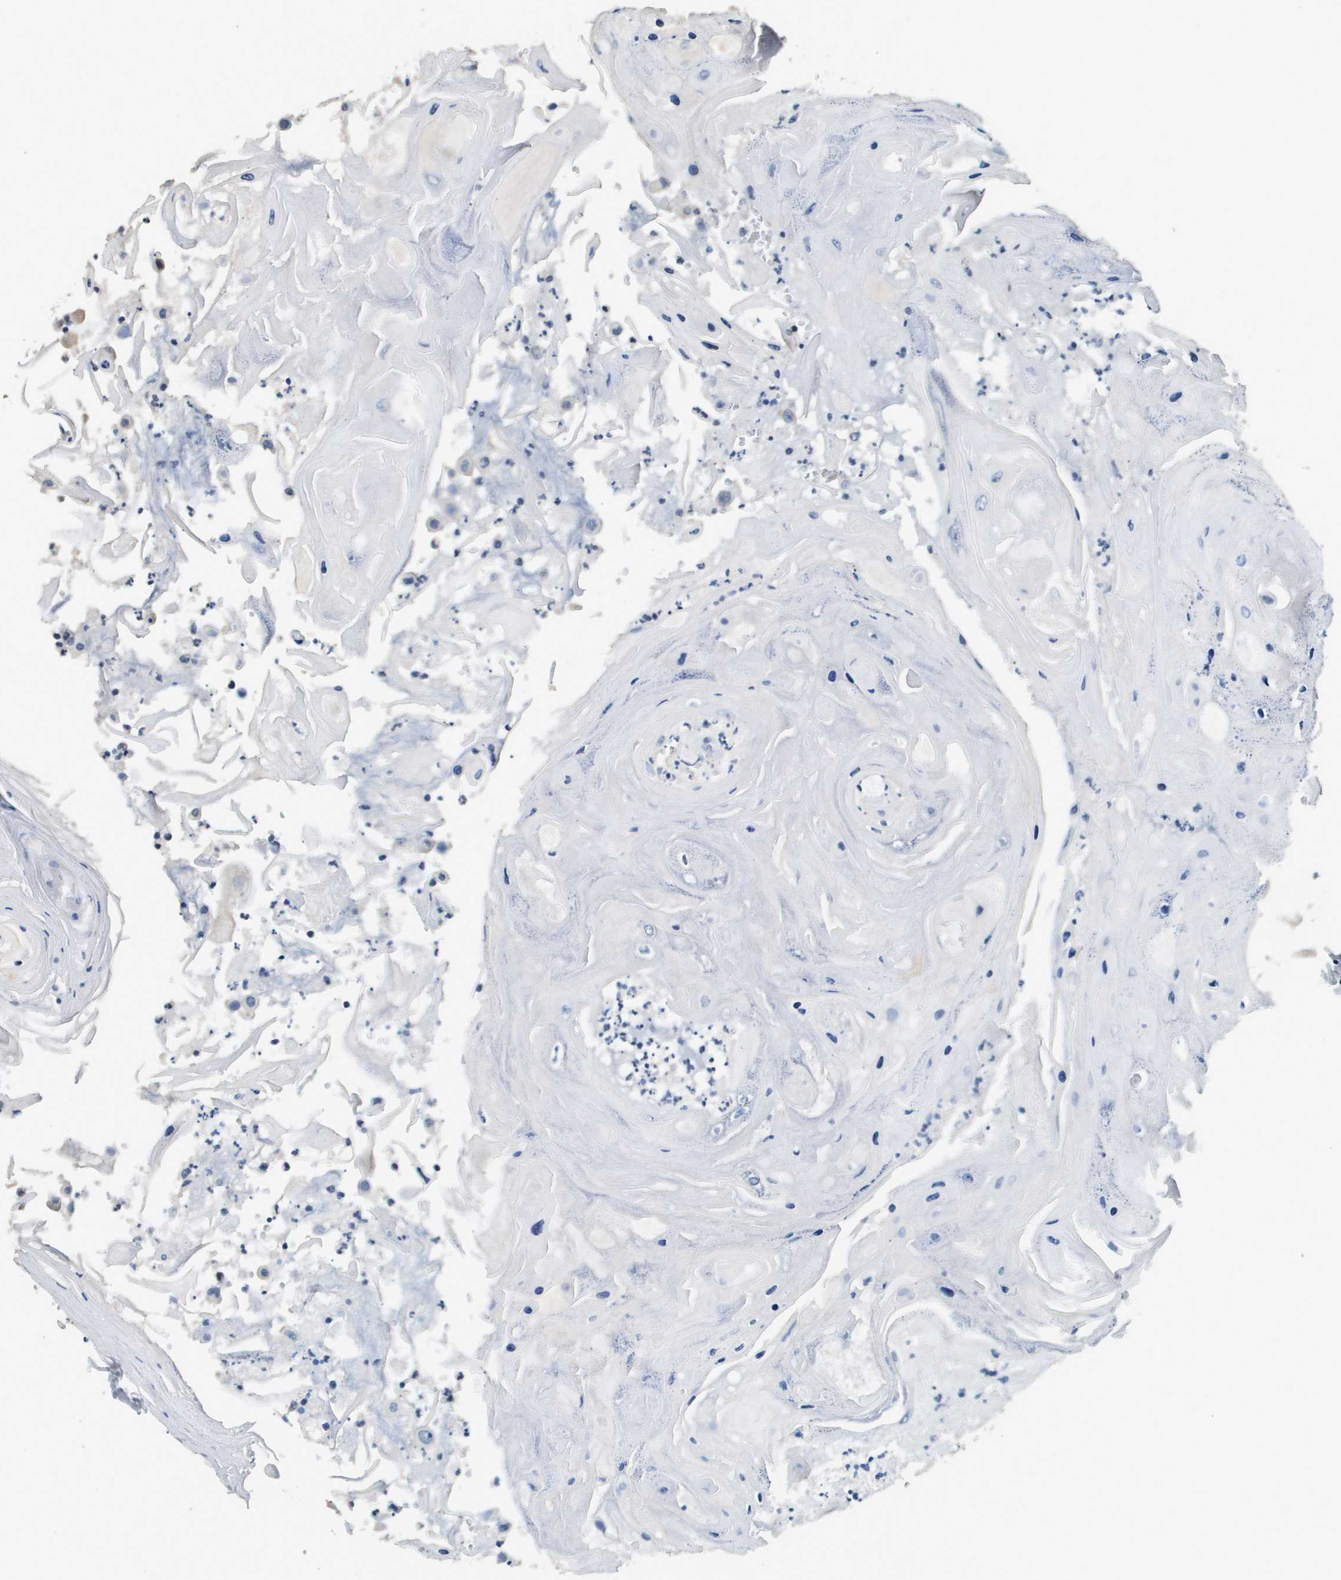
{"staining": {"intensity": "negative", "quantity": "none", "location": "none"}, "tissue": "head and neck cancer", "cell_type": "Tumor cells", "image_type": "cancer", "snomed": [{"axis": "morphology", "description": "Squamous cell carcinoma, NOS"}, {"axis": "topography", "description": "Oral tissue"}, {"axis": "topography", "description": "Head-Neck"}], "caption": "This is a image of immunohistochemistry staining of head and neck cancer (squamous cell carcinoma), which shows no positivity in tumor cells.", "gene": "MT3", "patient": {"sex": "female", "age": 76}}